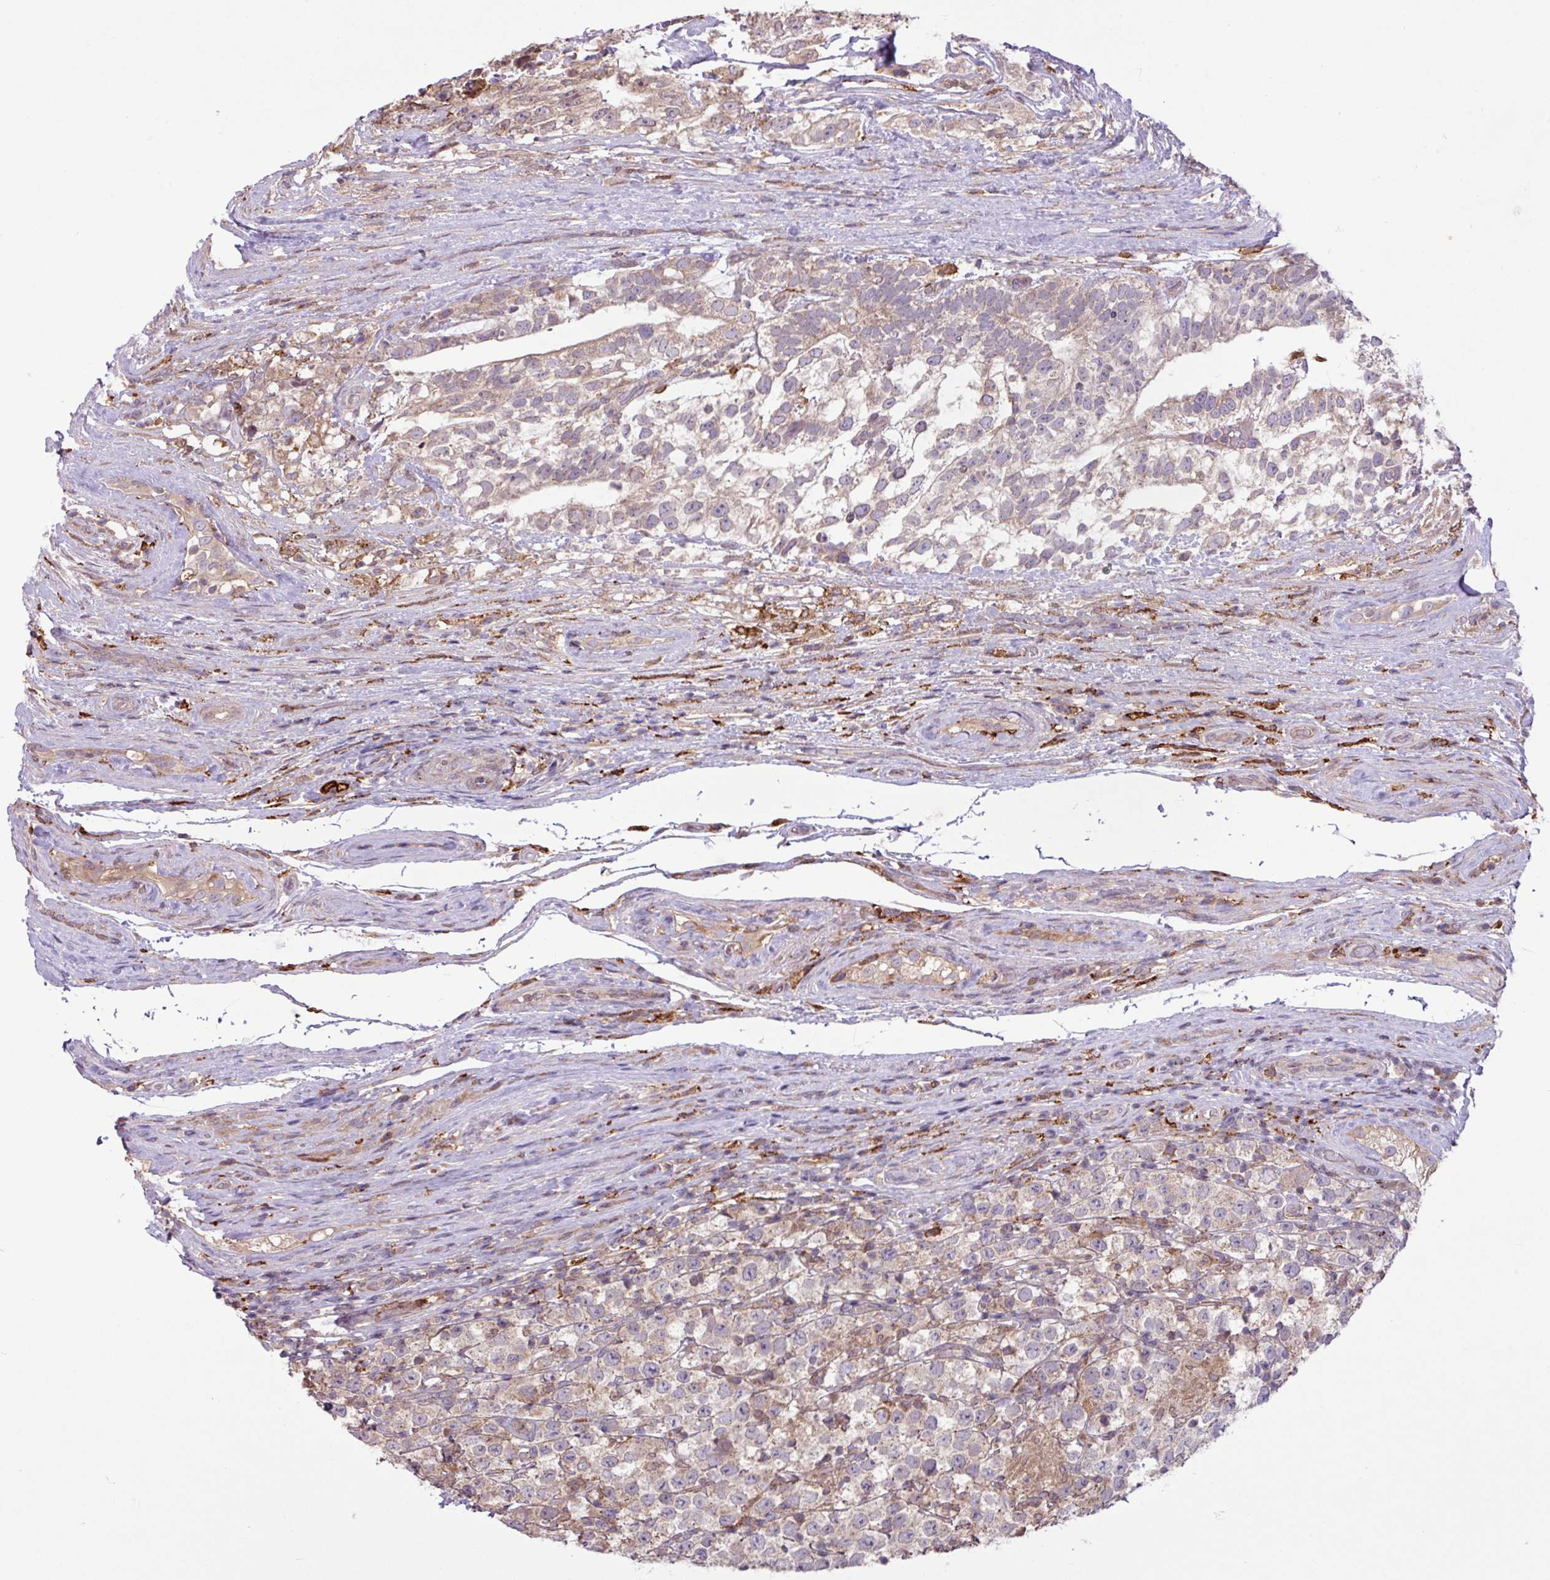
{"staining": {"intensity": "weak", "quantity": "25%-75%", "location": "cytoplasmic/membranous"}, "tissue": "testis cancer", "cell_type": "Tumor cells", "image_type": "cancer", "snomed": [{"axis": "morphology", "description": "Seminoma, NOS"}, {"axis": "morphology", "description": "Carcinoma, Embryonal, NOS"}, {"axis": "topography", "description": "Testis"}], "caption": "Testis cancer stained with IHC displays weak cytoplasmic/membranous positivity in about 25%-75% of tumor cells.", "gene": "ARHGEF25", "patient": {"sex": "male", "age": 41}}